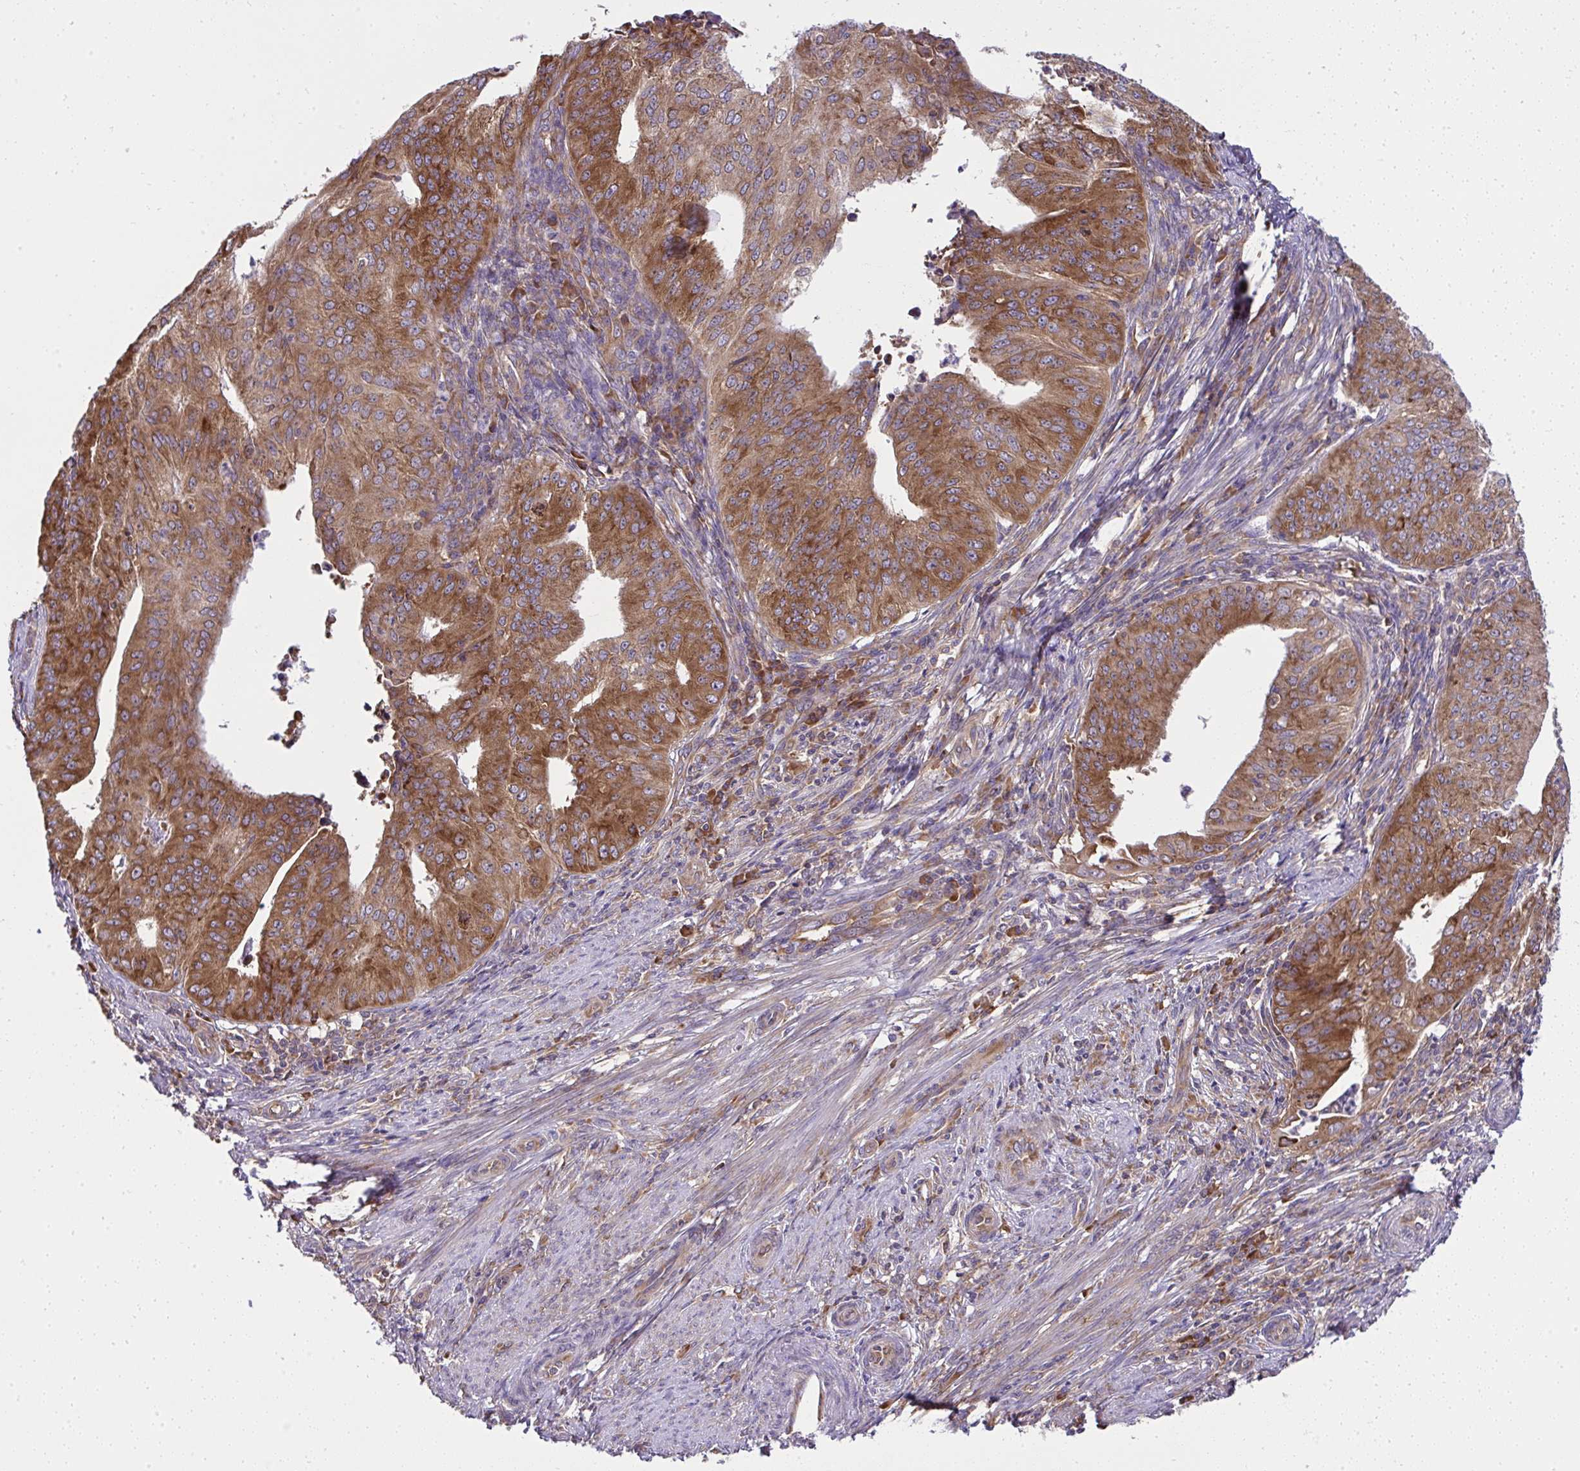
{"staining": {"intensity": "strong", "quantity": ">75%", "location": "cytoplasmic/membranous"}, "tissue": "endometrial cancer", "cell_type": "Tumor cells", "image_type": "cancer", "snomed": [{"axis": "morphology", "description": "Adenocarcinoma, NOS"}, {"axis": "topography", "description": "Endometrium"}], "caption": "Strong cytoplasmic/membranous protein expression is seen in approximately >75% of tumor cells in endometrial cancer. (brown staining indicates protein expression, while blue staining denotes nuclei).", "gene": "RPS7", "patient": {"sex": "female", "age": 50}}